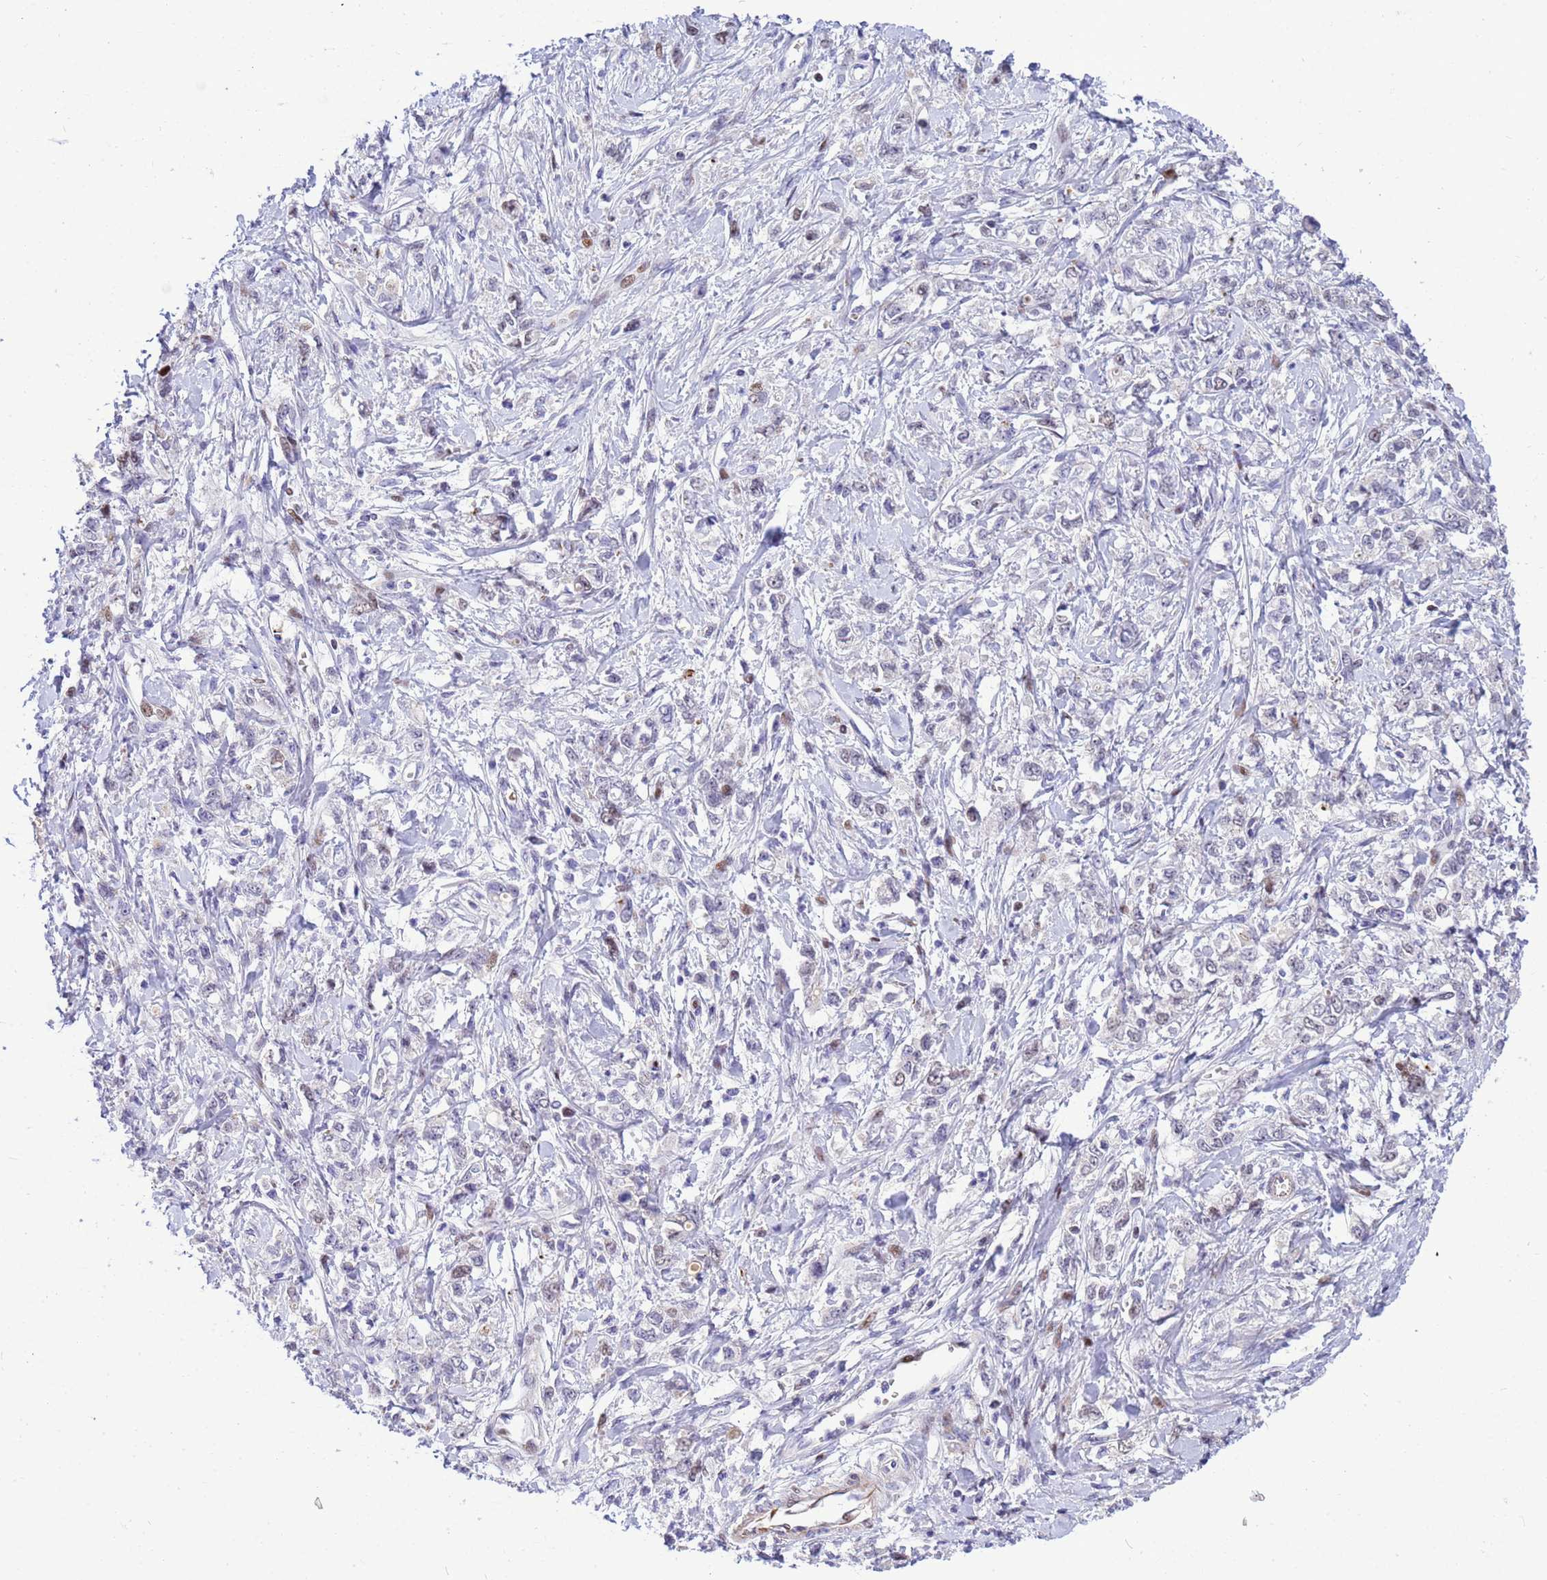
{"staining": {"intensity": "negative", "quantity": "none", "location": "none"}, "tissue": "stomach cancer", "cell_type": "Tumor cells", "image_type": "cancer", "snomed": [{"axis": "morphology", "description": "Adenocarcinoma, NOS"}, {"axis": "topography", "description": "Stomach"}], "caption": "Tumor cells show no significant protein expression in stomach cancer.", "gene": "ADAMTS7", "patient": {"sex": "female", "age": 76}}